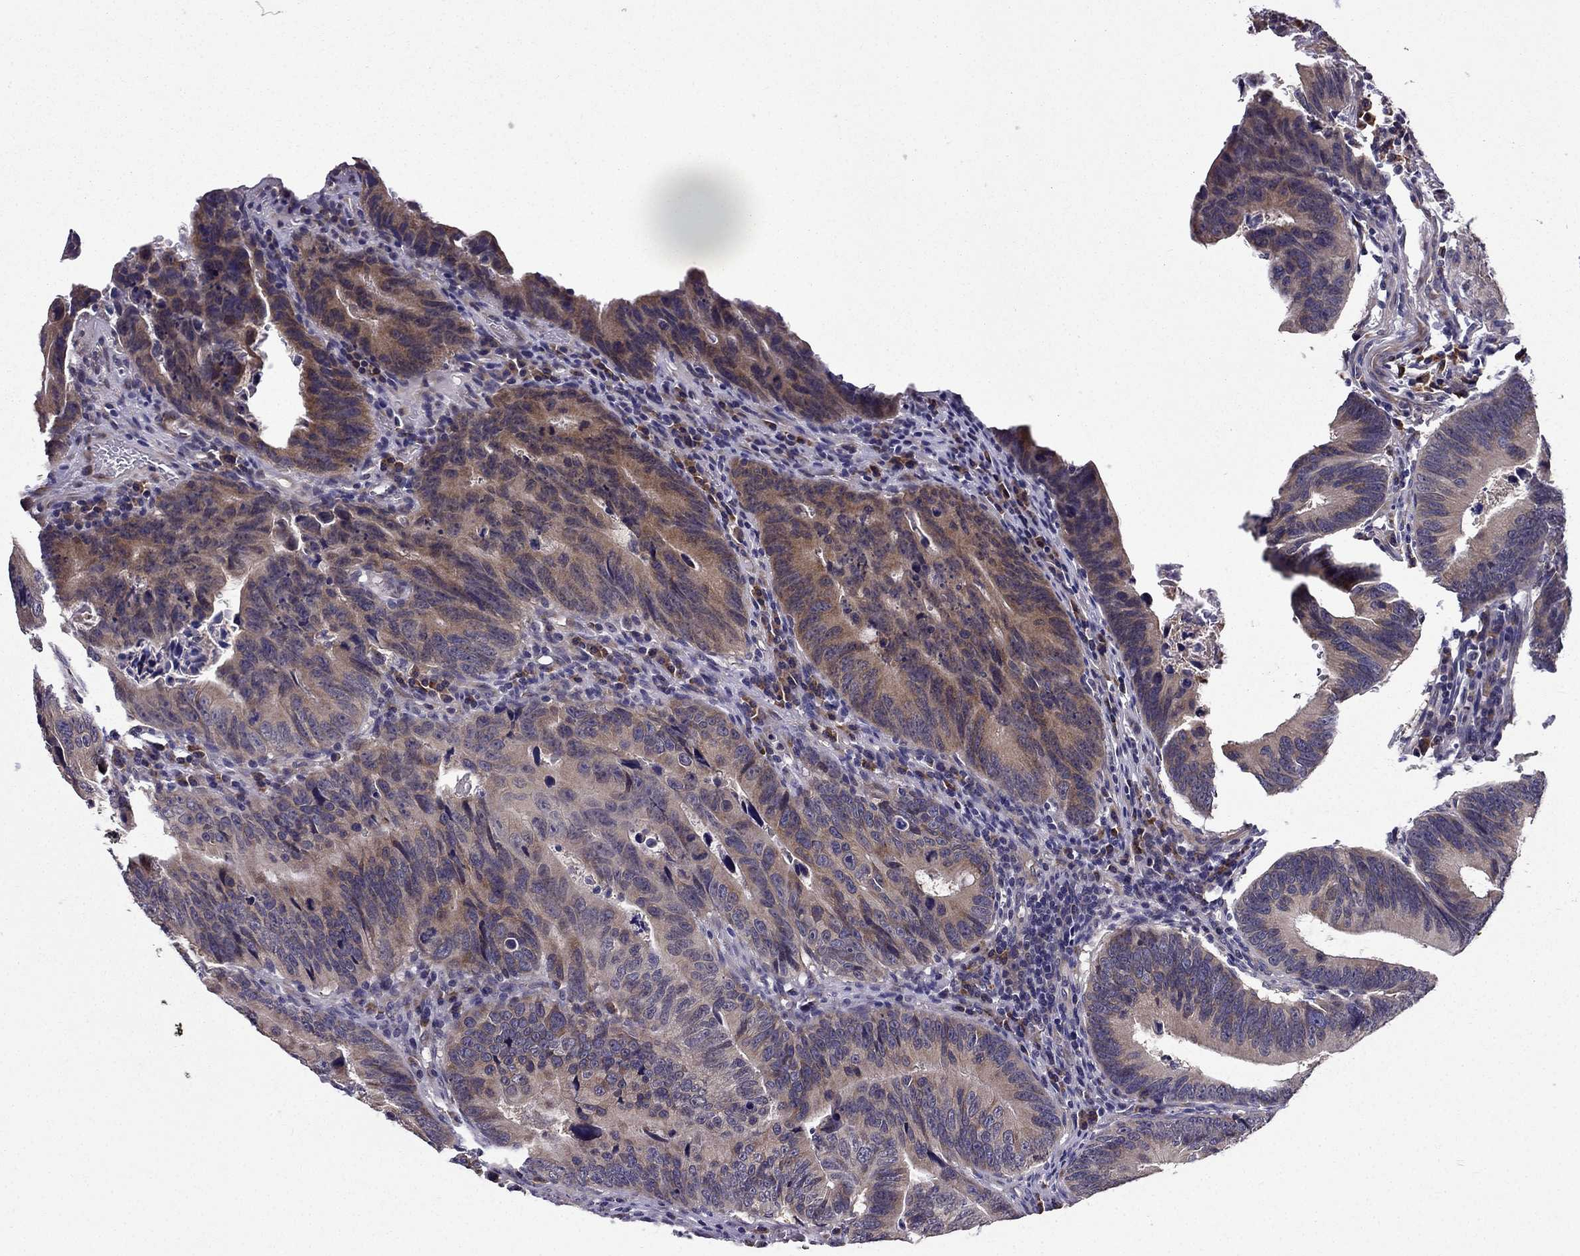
{"staining": {"intensity": "moderate", "quantity": "<25%", "location": "cytoplasmic/membranous"}, "tissue": "colorectal cancer", "cell_type": "Tumor cells", "image_type": "cancer", "snomed": [{"axis": "morphology", "description": "Adenocarcinoma, NOS"}, {"axis": "topography", "description": "Colon"}], "caption": "Immunohistochemistry (IHC) image of neoplastic tissue: human colorectal cancer (adenocarcinoma) stained using immunohistochemistry displays low levels of moderate protein expression localized specifically in the cytoplasmic/membranous of tumor cells, appearing as a cytoplasmic/membranous brown color.", "gene": "ARHGEF28", "patient": {"sex": "female", "age": 87}}